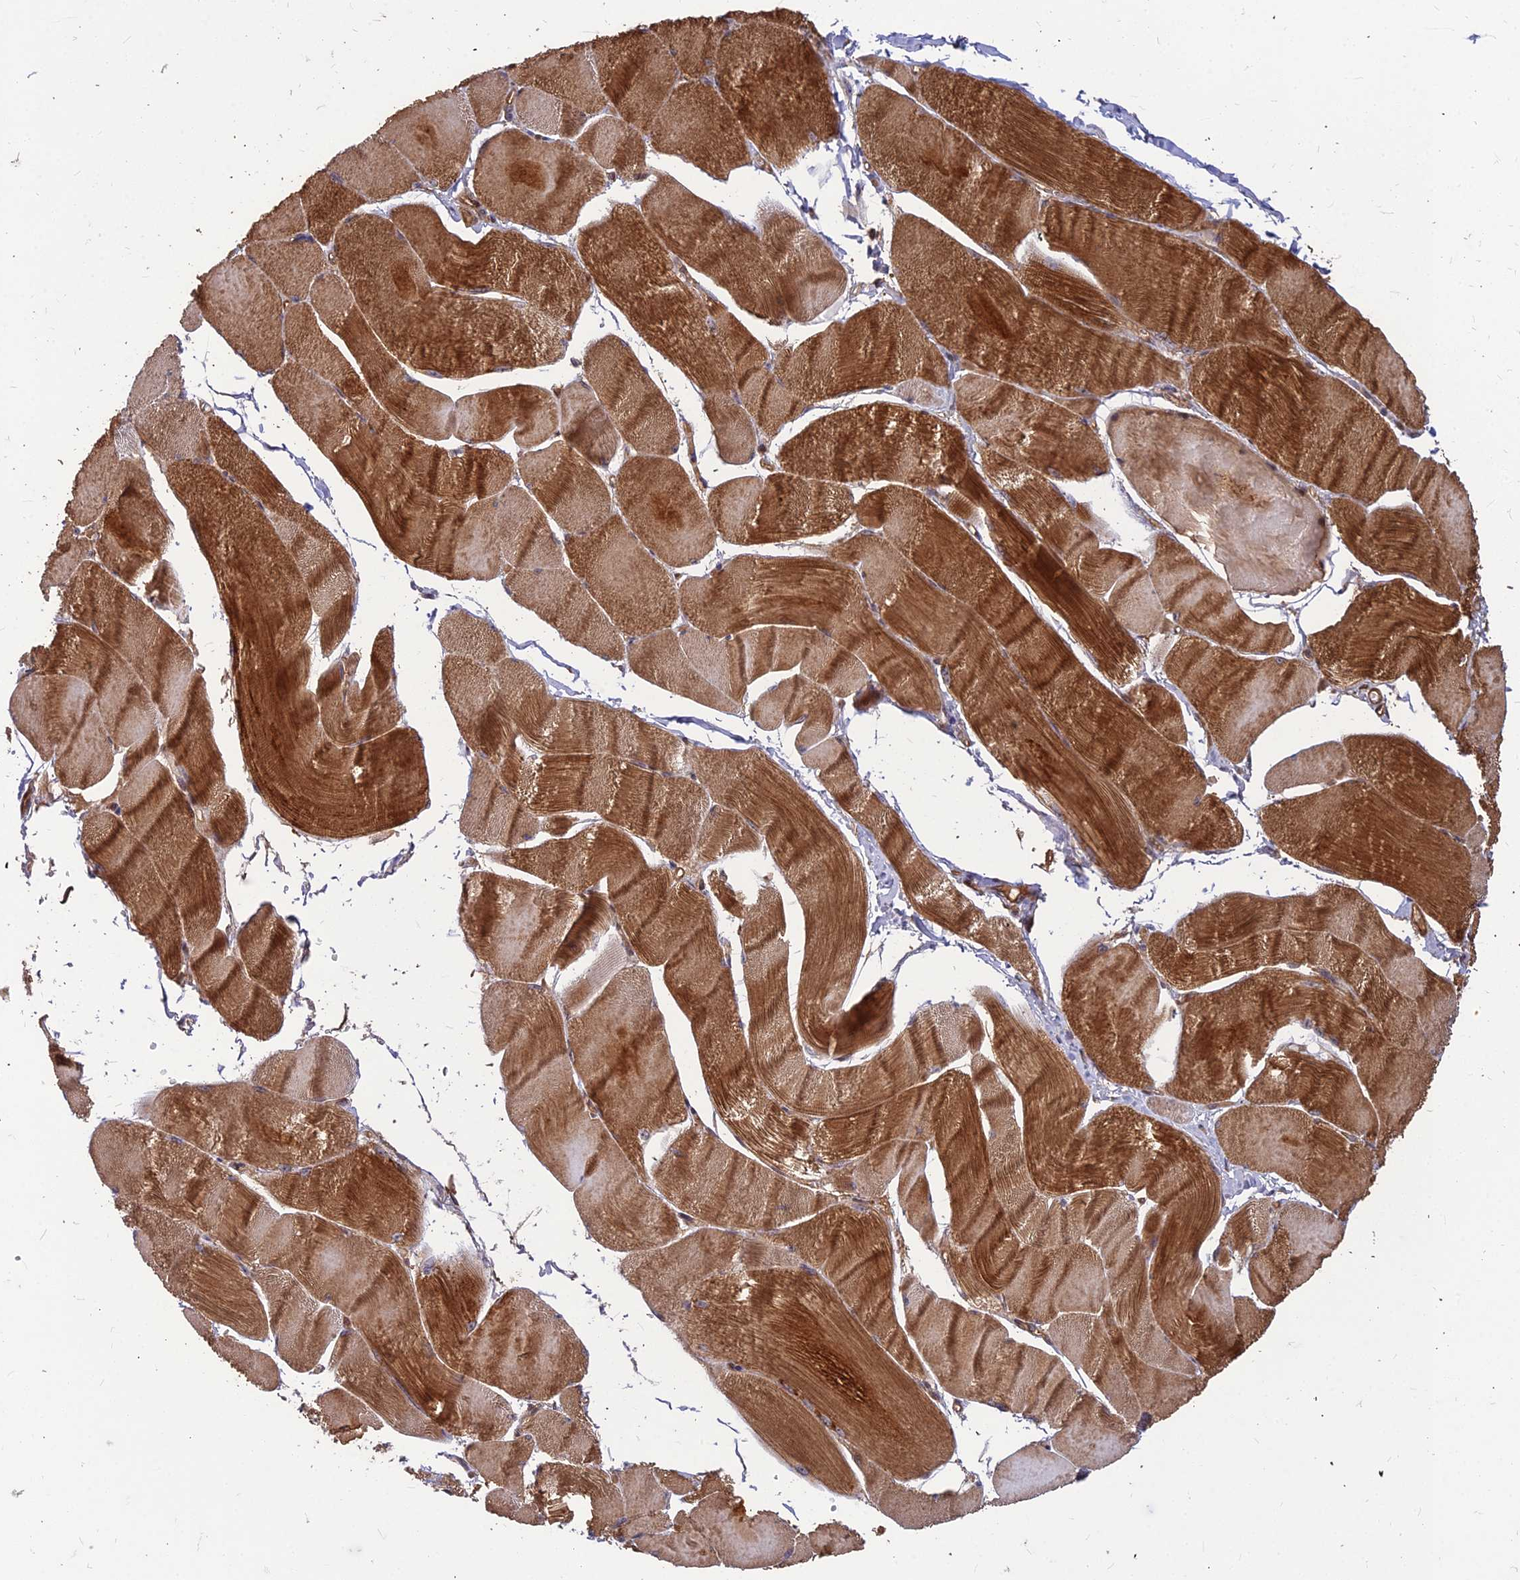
{"staining": {"intensity": "strong", "quantity": ">75%", "location": "cytoplasmic/membranous"}, "tissue": "skeletal muscle", "cell_type": "Myocytes", "image_type": "normal", "snomed": [{"axis": "morphology", "description": "Normal tissue, NOS"}, {"axis": "morphology", "description": "Basal cell carcinoma"}, {"axis": "topography", "description": "Skeletal muscle"}], "caption": "Immunohistochemical staining of benign skeletal muscle displays >75% levels of strong cytoplasmic/membranous protein staining in about >75% of myocytes.", "gene": "ZNF467", "patient": {"sex": "female", "age": 64}}